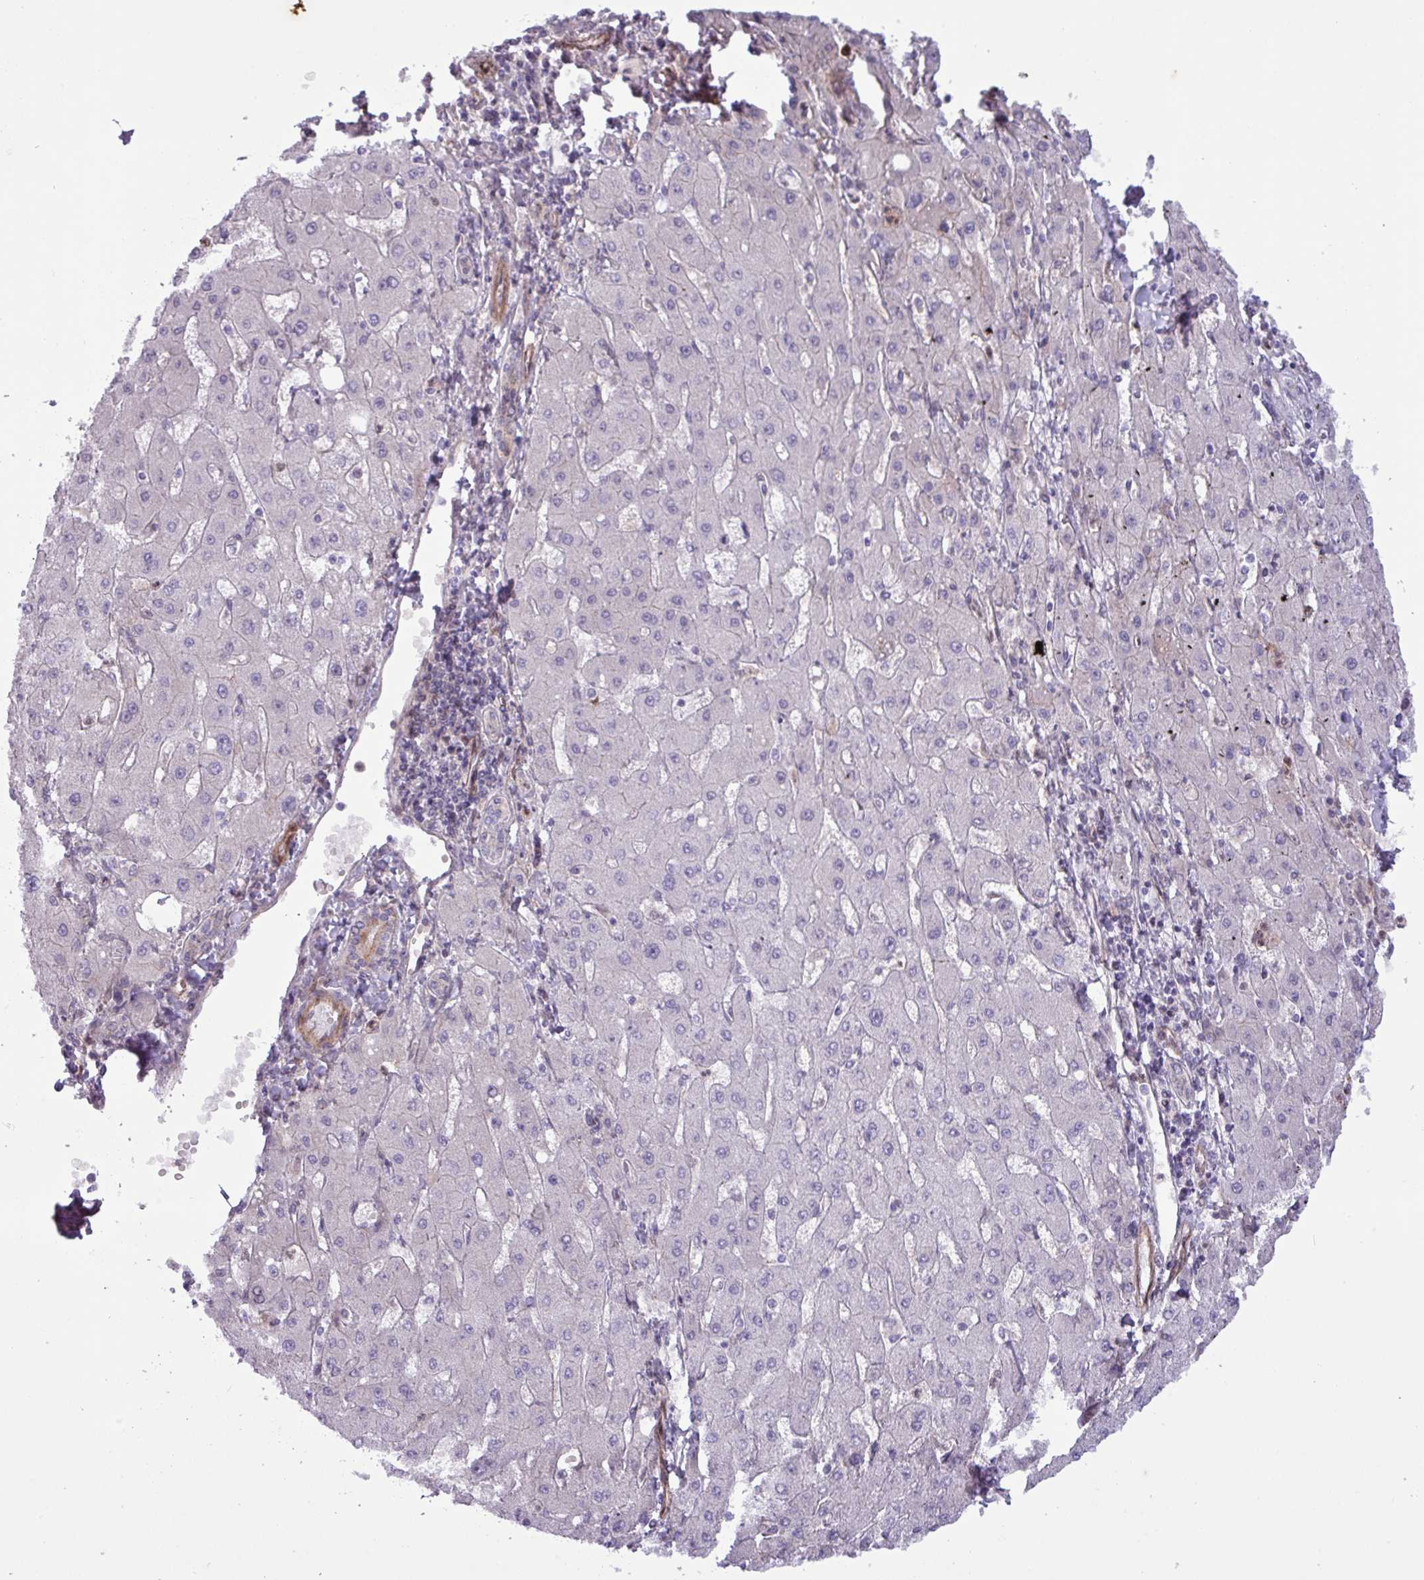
{"staining": {"intensity": "negative", "quantity": "none", "location": "none"}, "tissue": "liver cancer", "cell_type": "Tumor cells", "image_type": "cancer", "snomed": [{"axis": "morphology", "description": "Carcinoma, Hepatocellular, NOS"}, {"axis": "topography", "description": "Liver"}], "caption": "This is an immunohistochemistry (IHC) photomicrograph of human liver cancer. There is no positivity in tumor cells.", "gene": "CNTRL", "patient": {"sex": "male", "age": 72}}